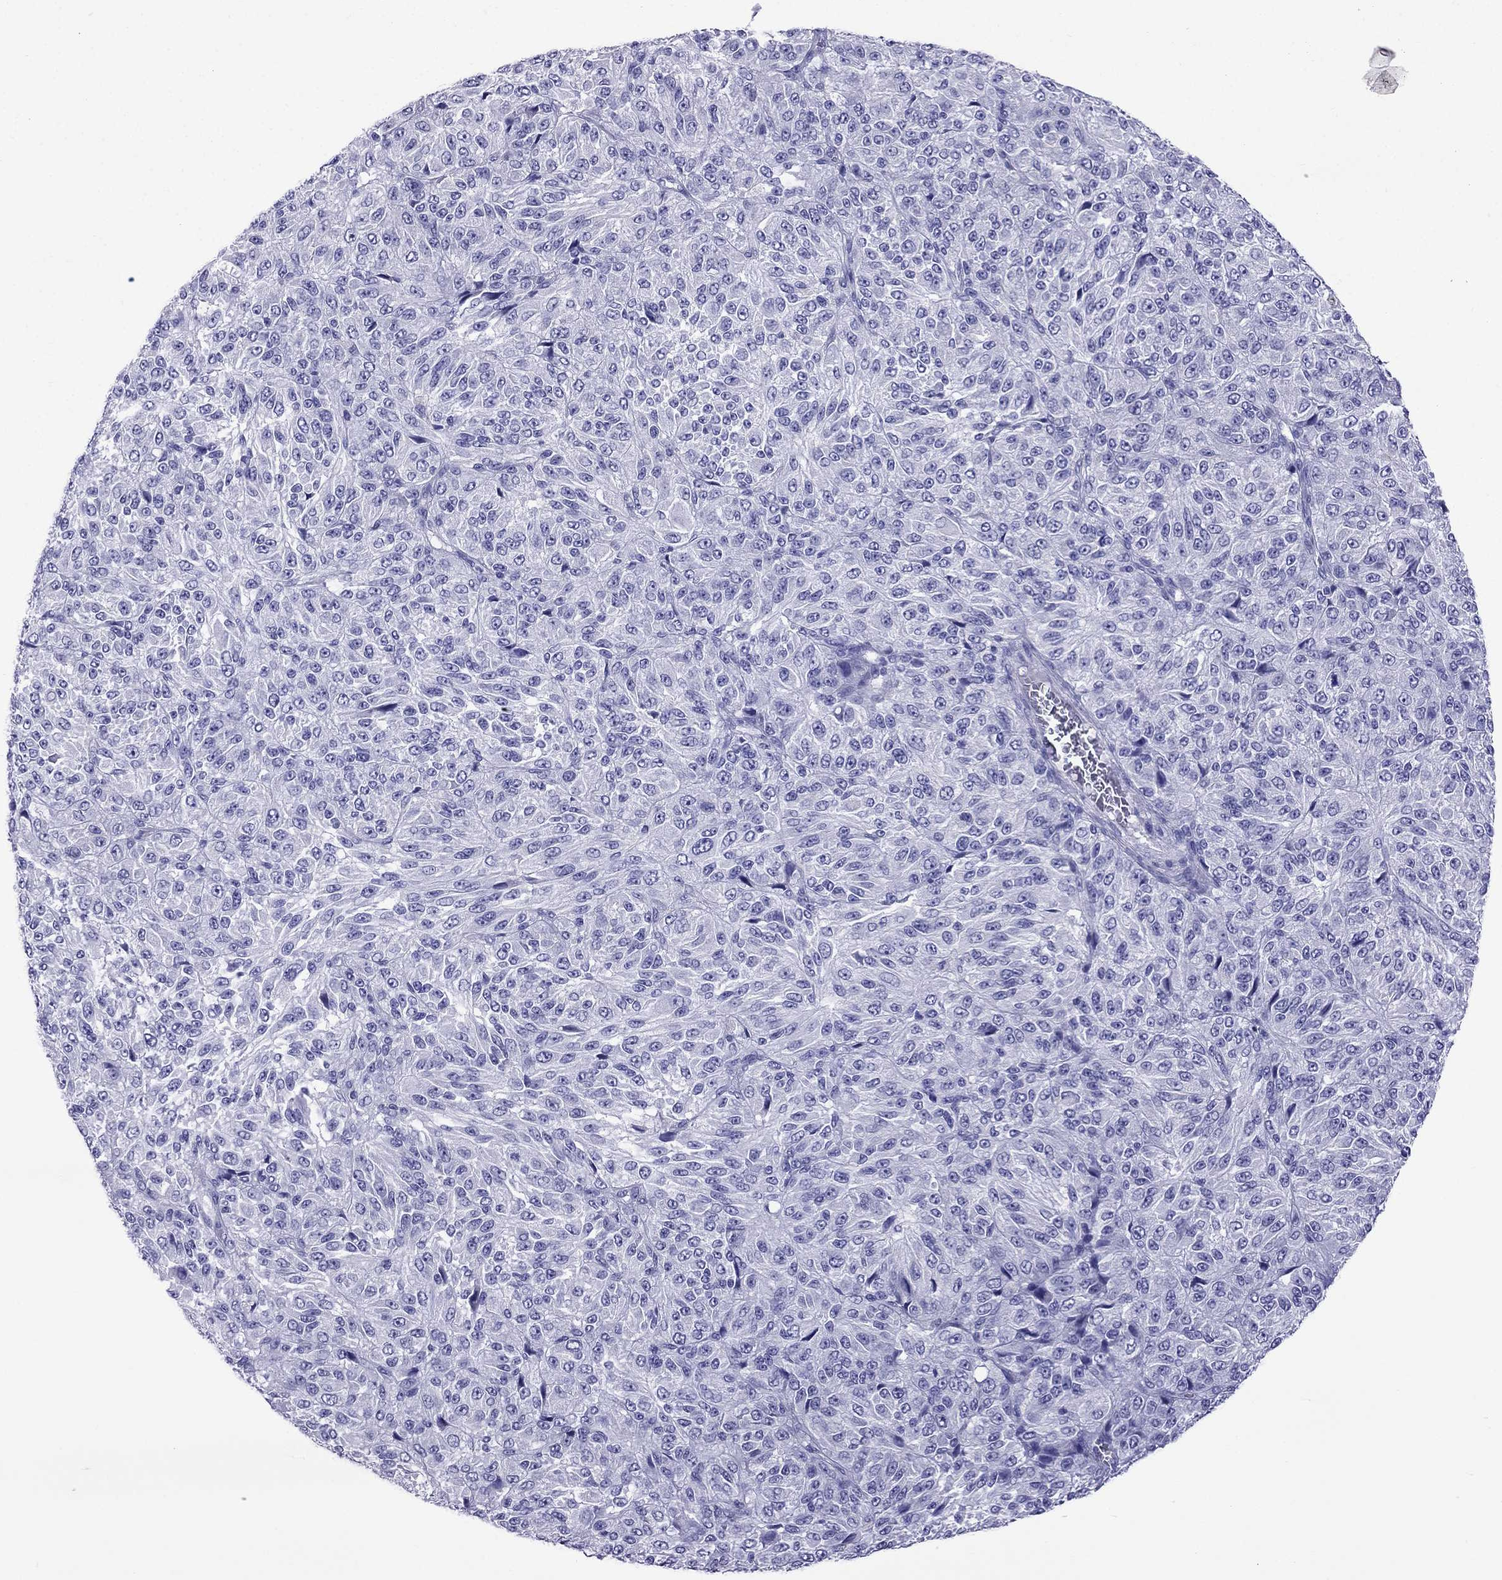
{"staining": {"intensity": "negative", "quantity": "none", "location": "none"}, "tissue": "melanoma", "cell_type": "Tumor cells", "image_type": "cancer", "snomed": [{"axis": "morphology", "description": "Malignant melanoma, Metastatic site"}, {"axis": "topography", "description": "Brain"}], "caption": "This is an IHC image of malignant melanoma (metastatic site). There is no positivity in tumor cells.", "gene": "ARR3", "patient": {"sex": "female", "age": 56}}